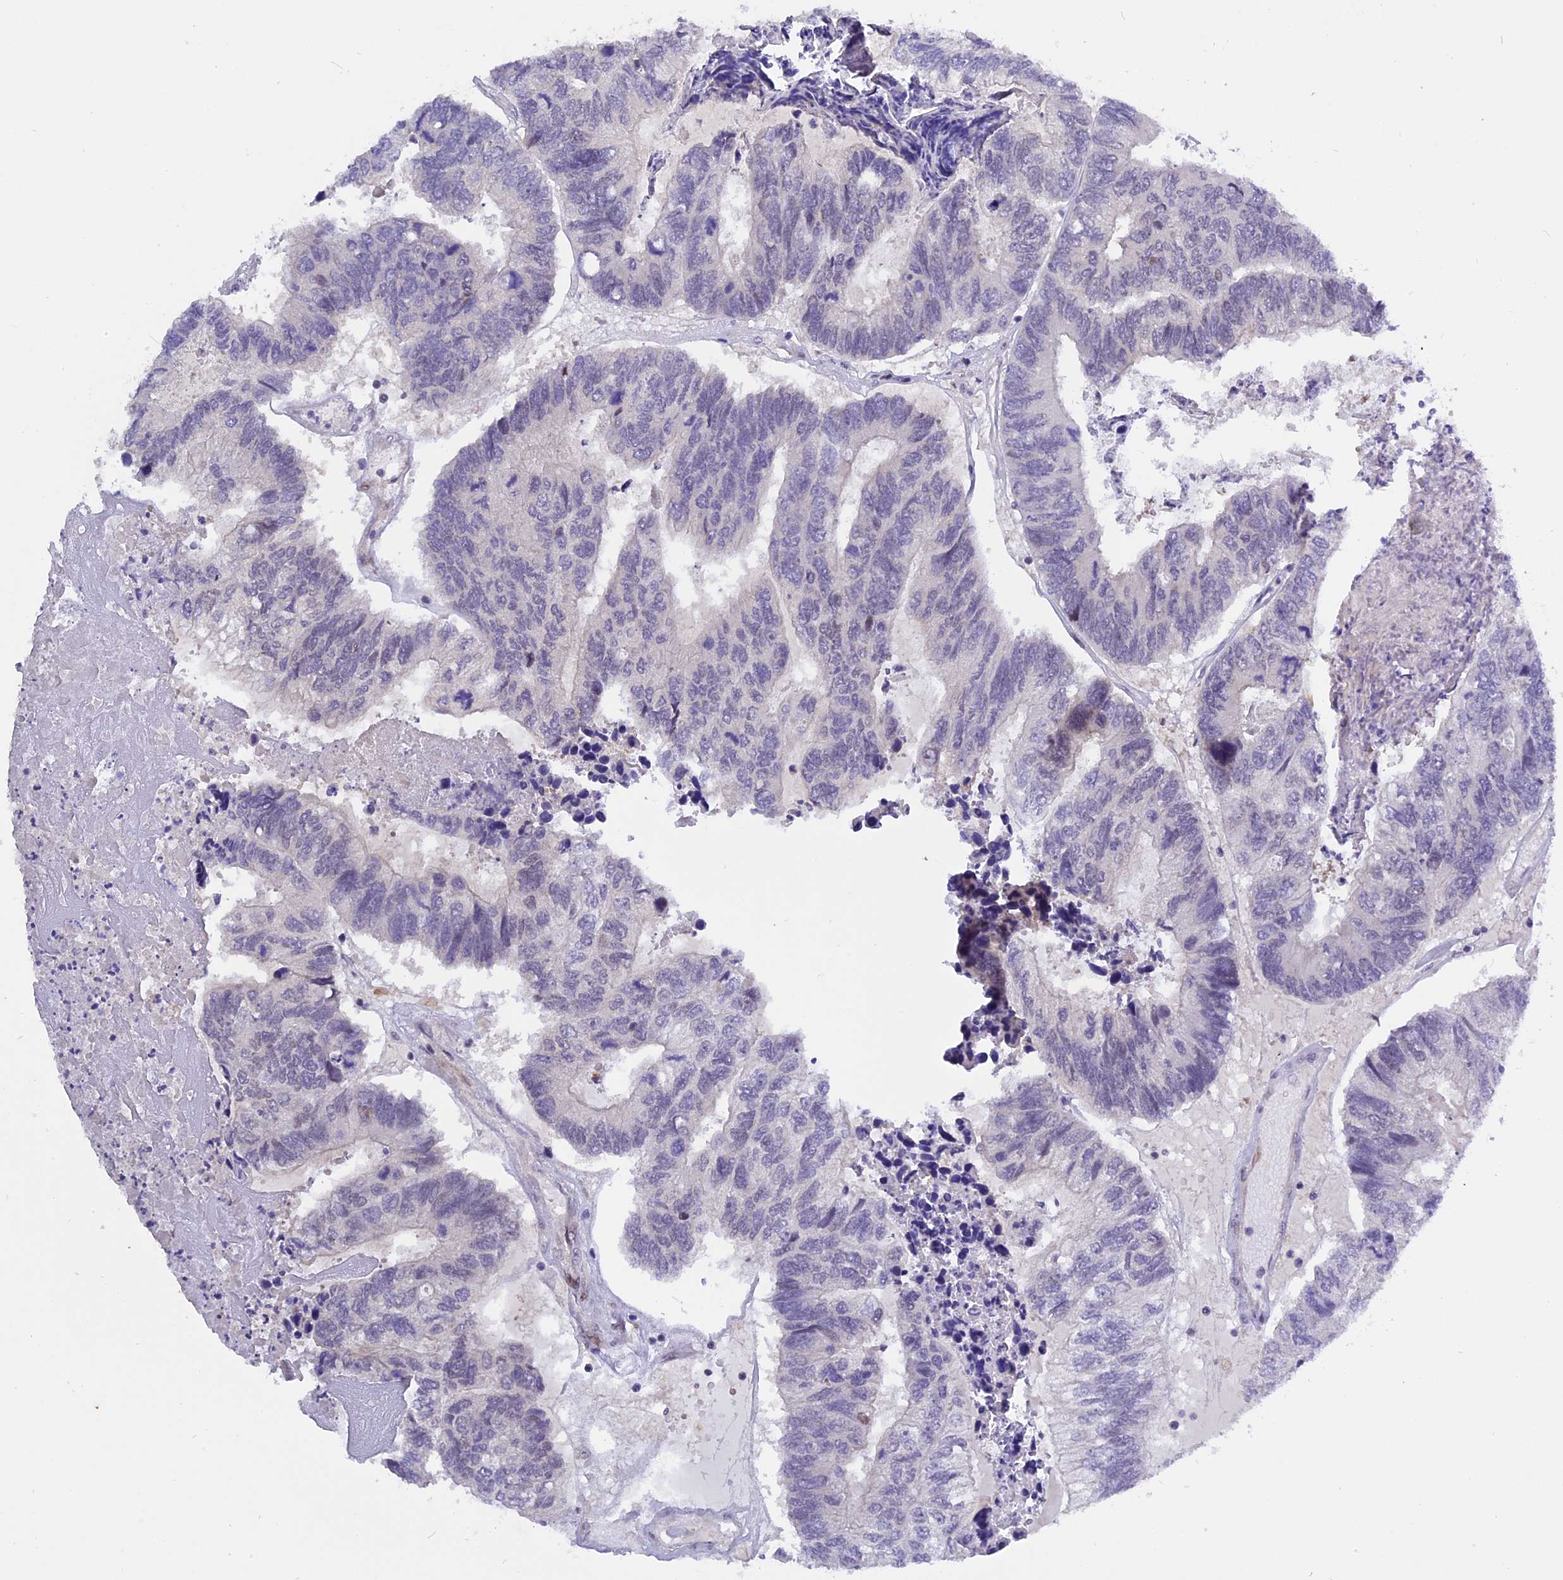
{"staining": {"intensity": "negative", "quantity": "none", "location": "none"}, "tissue": "colorectal cancer", "cell_type": "Tumor cells", "image_type": "cancer", "snomed": [{"axis": "morphology", "description": "Adenocarcinoma, NOS"}, {"axis": "topography", "description": "Colon"}], "caption": "This histopathology image is of colorectal cancer stained with immunohistochemistry to label a protein in brown with the nuclei are counter-stained blue. There is no staining in tumor cells. (Brightfield microscopy of DAB (3,3'-diaminobenzidine) immunohistochemistry at high magnification).", "gene": "RABGGTA", "patient": {"sex": "female", "age": 67}}